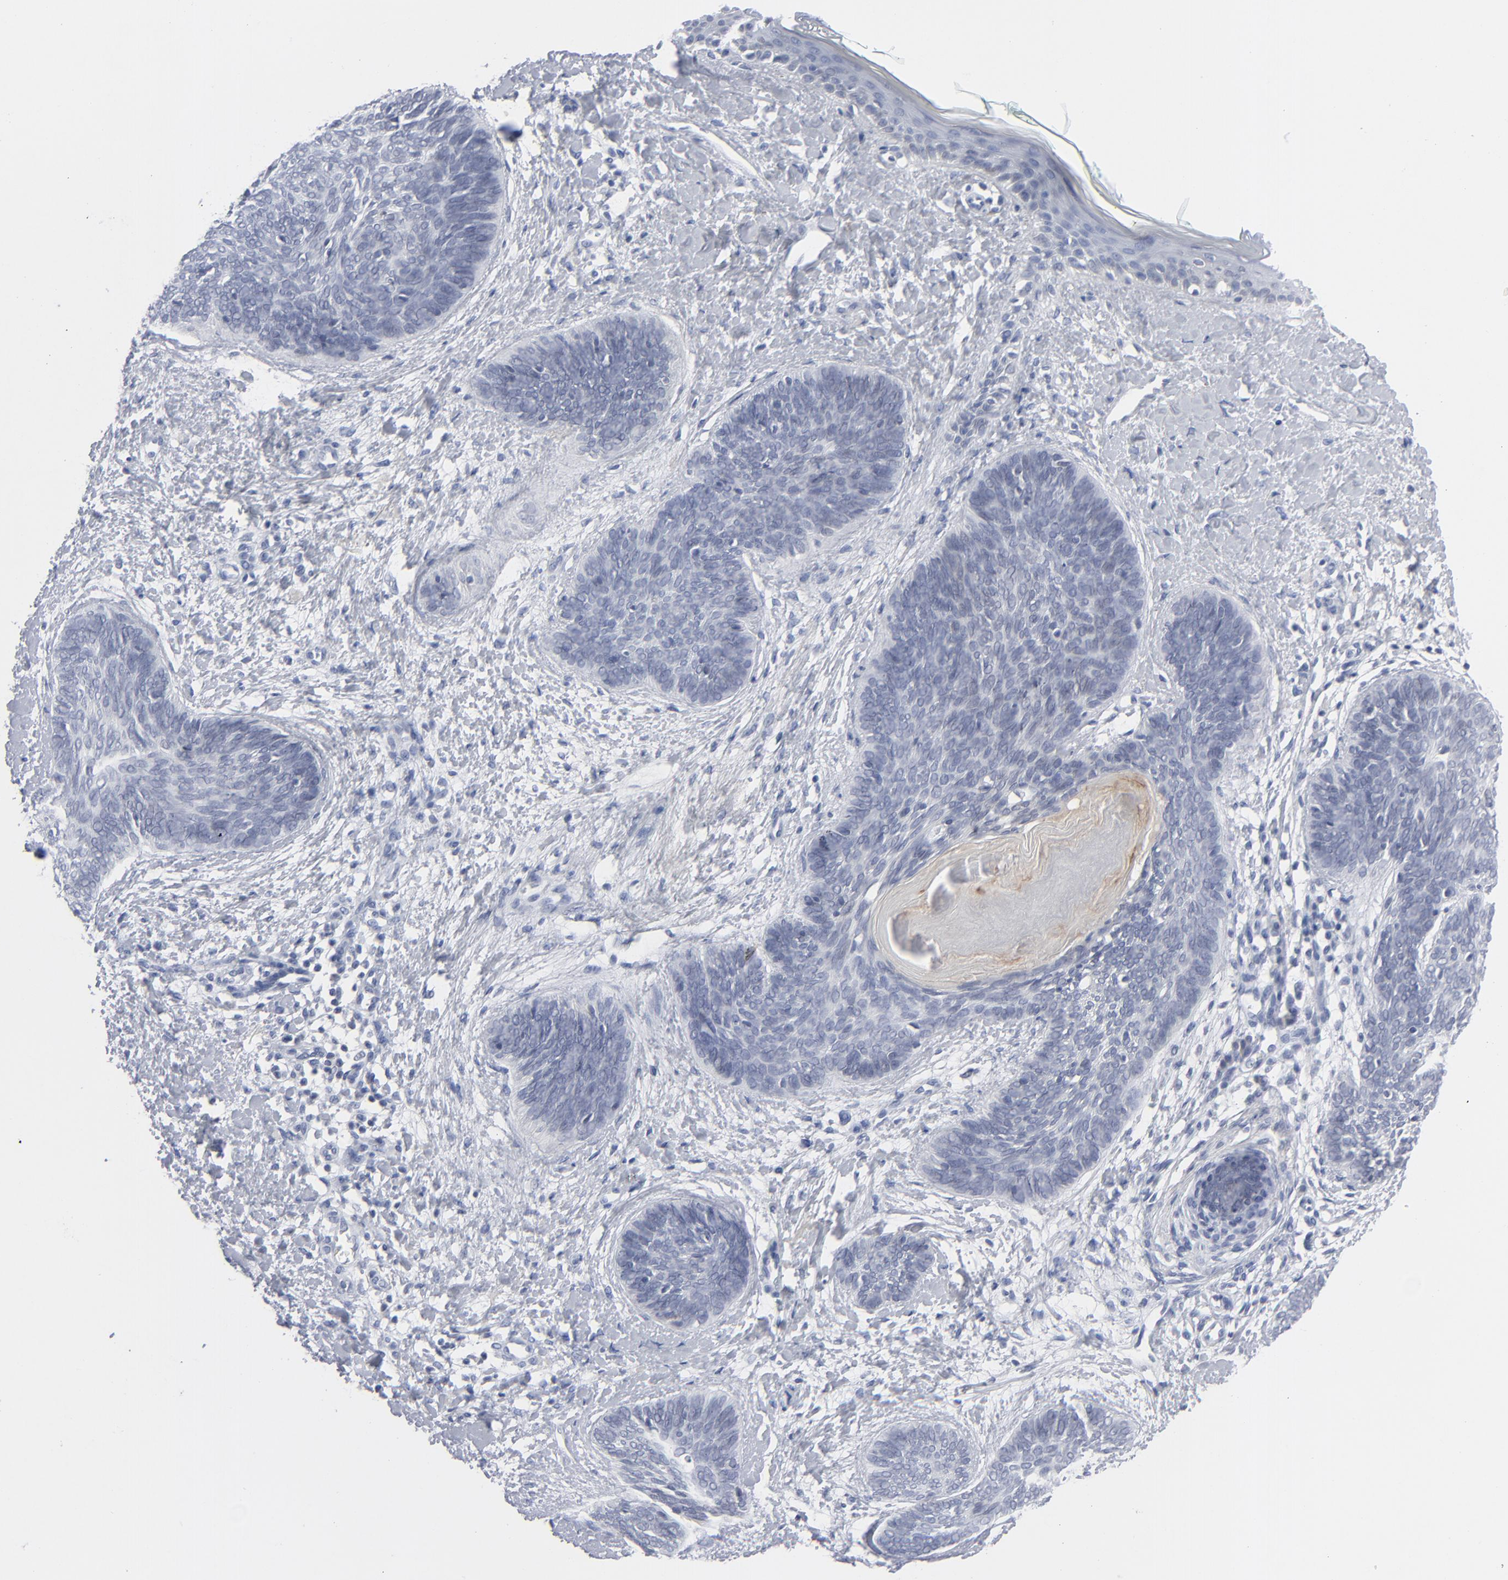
{"staining": {"intensity": "negative", "quantity": "none", "location": "none"}, "tissue": "skin cancer", "cell_type": "Tumor cells", "image_type": "cancer", "snomed": [{"axis": "morphology", "description": "Basal cell carcinoma"}, {"axis": "topography", "description": "Skin"}], "caption": "This is a image of immunohistochemistry staining of skin cancer, which shows no expression in tumor cells.", "gene": "NUP88", "patient": {"sex": "female", "age": 81}}